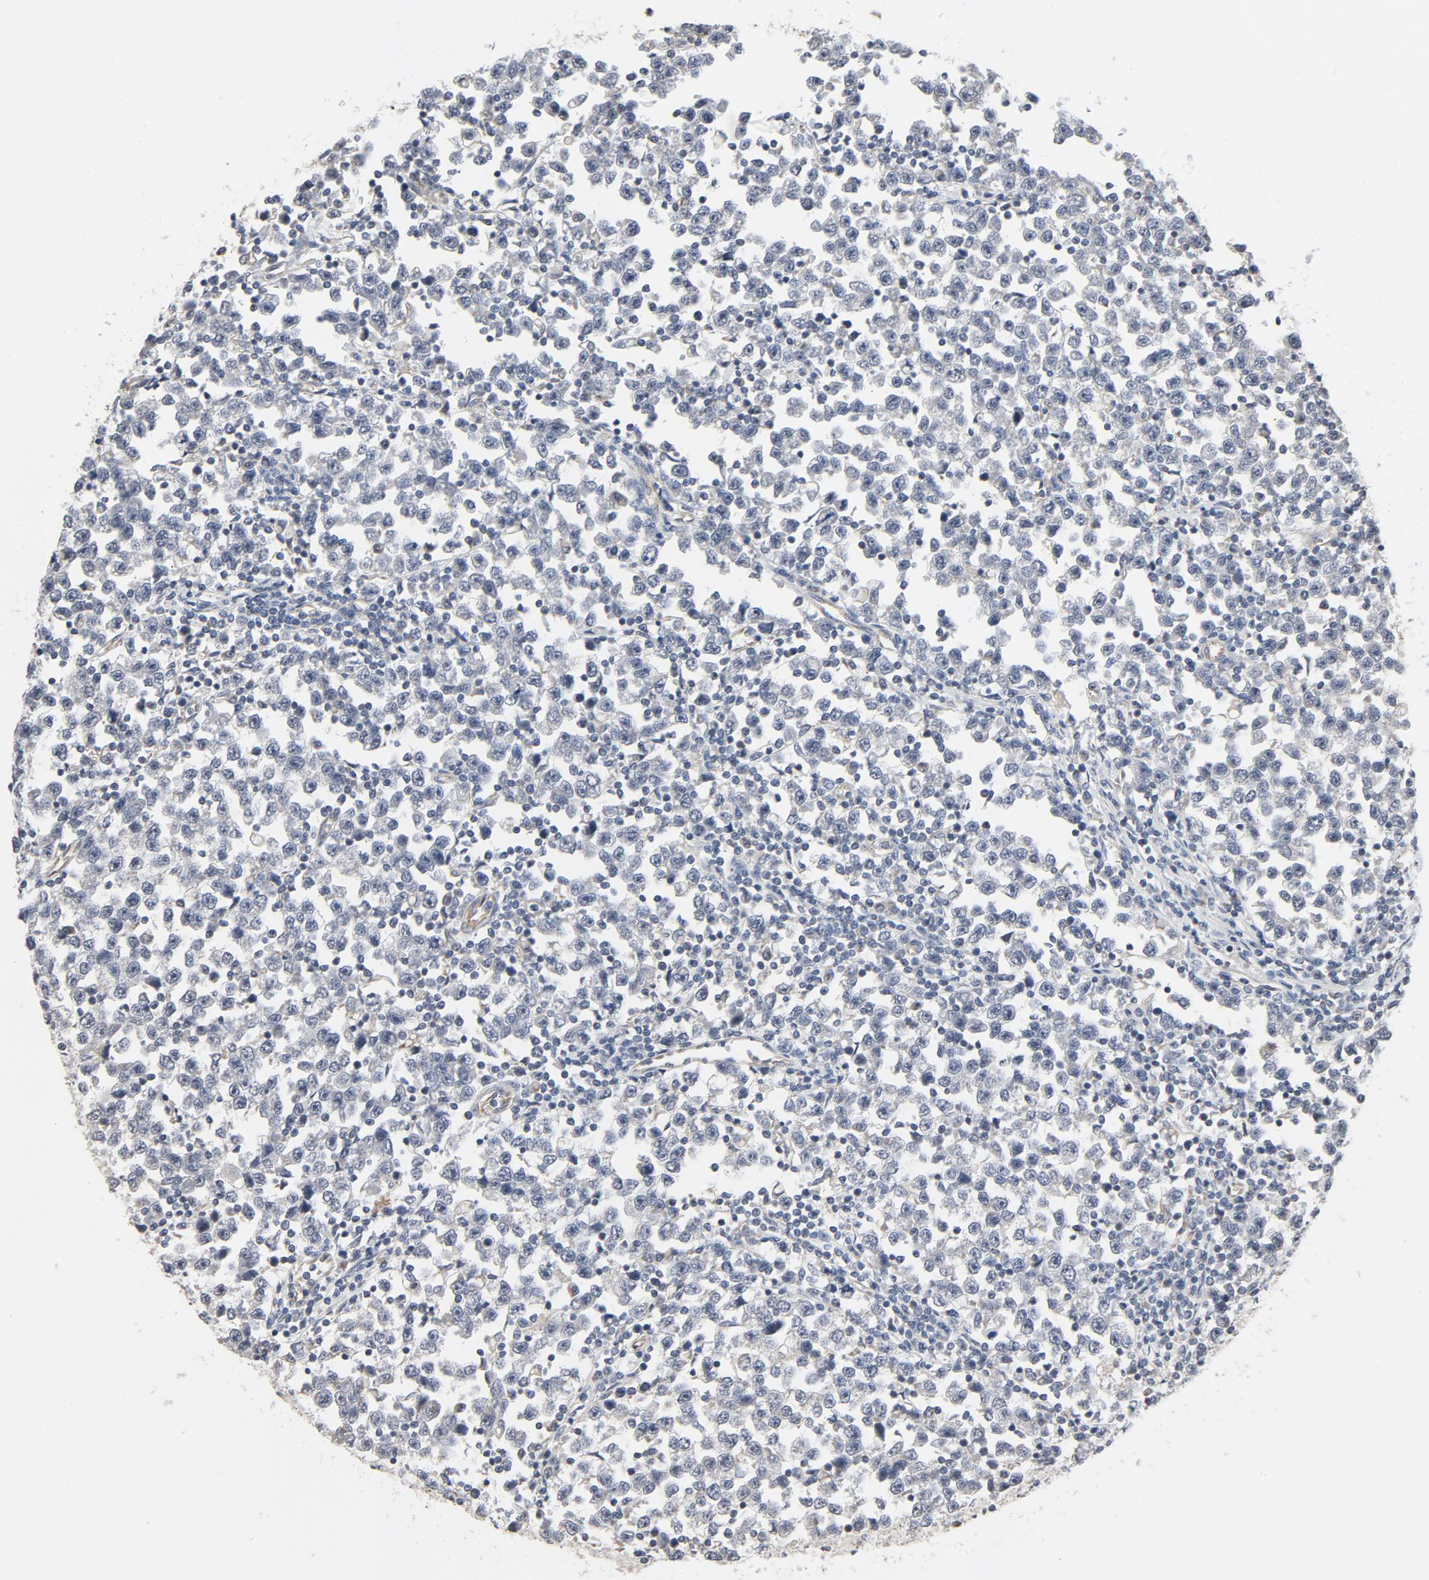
{"staining": {"intensity": "negative", "quantity": "none", "location": "none"}, "tissue": "testis cancer", "cell_type": "Tumor cells", "image_type": "cancer", "snomed": [{"axis": "morphology", "description": "Seminoma, NOS"}, {"axis": "topography", "description": "Testis"}], "caption": "IHC image of neoplastic tissue: testis cancer (seminoma) stained with DAB (3,3'-diaminobenzidine) reveals no significant protein staining in tumor cells. (DAB IHC with hematoxylin counter stain).", "gene": "TRIOBP", "patient": {"sex": "male", "age": 43}}